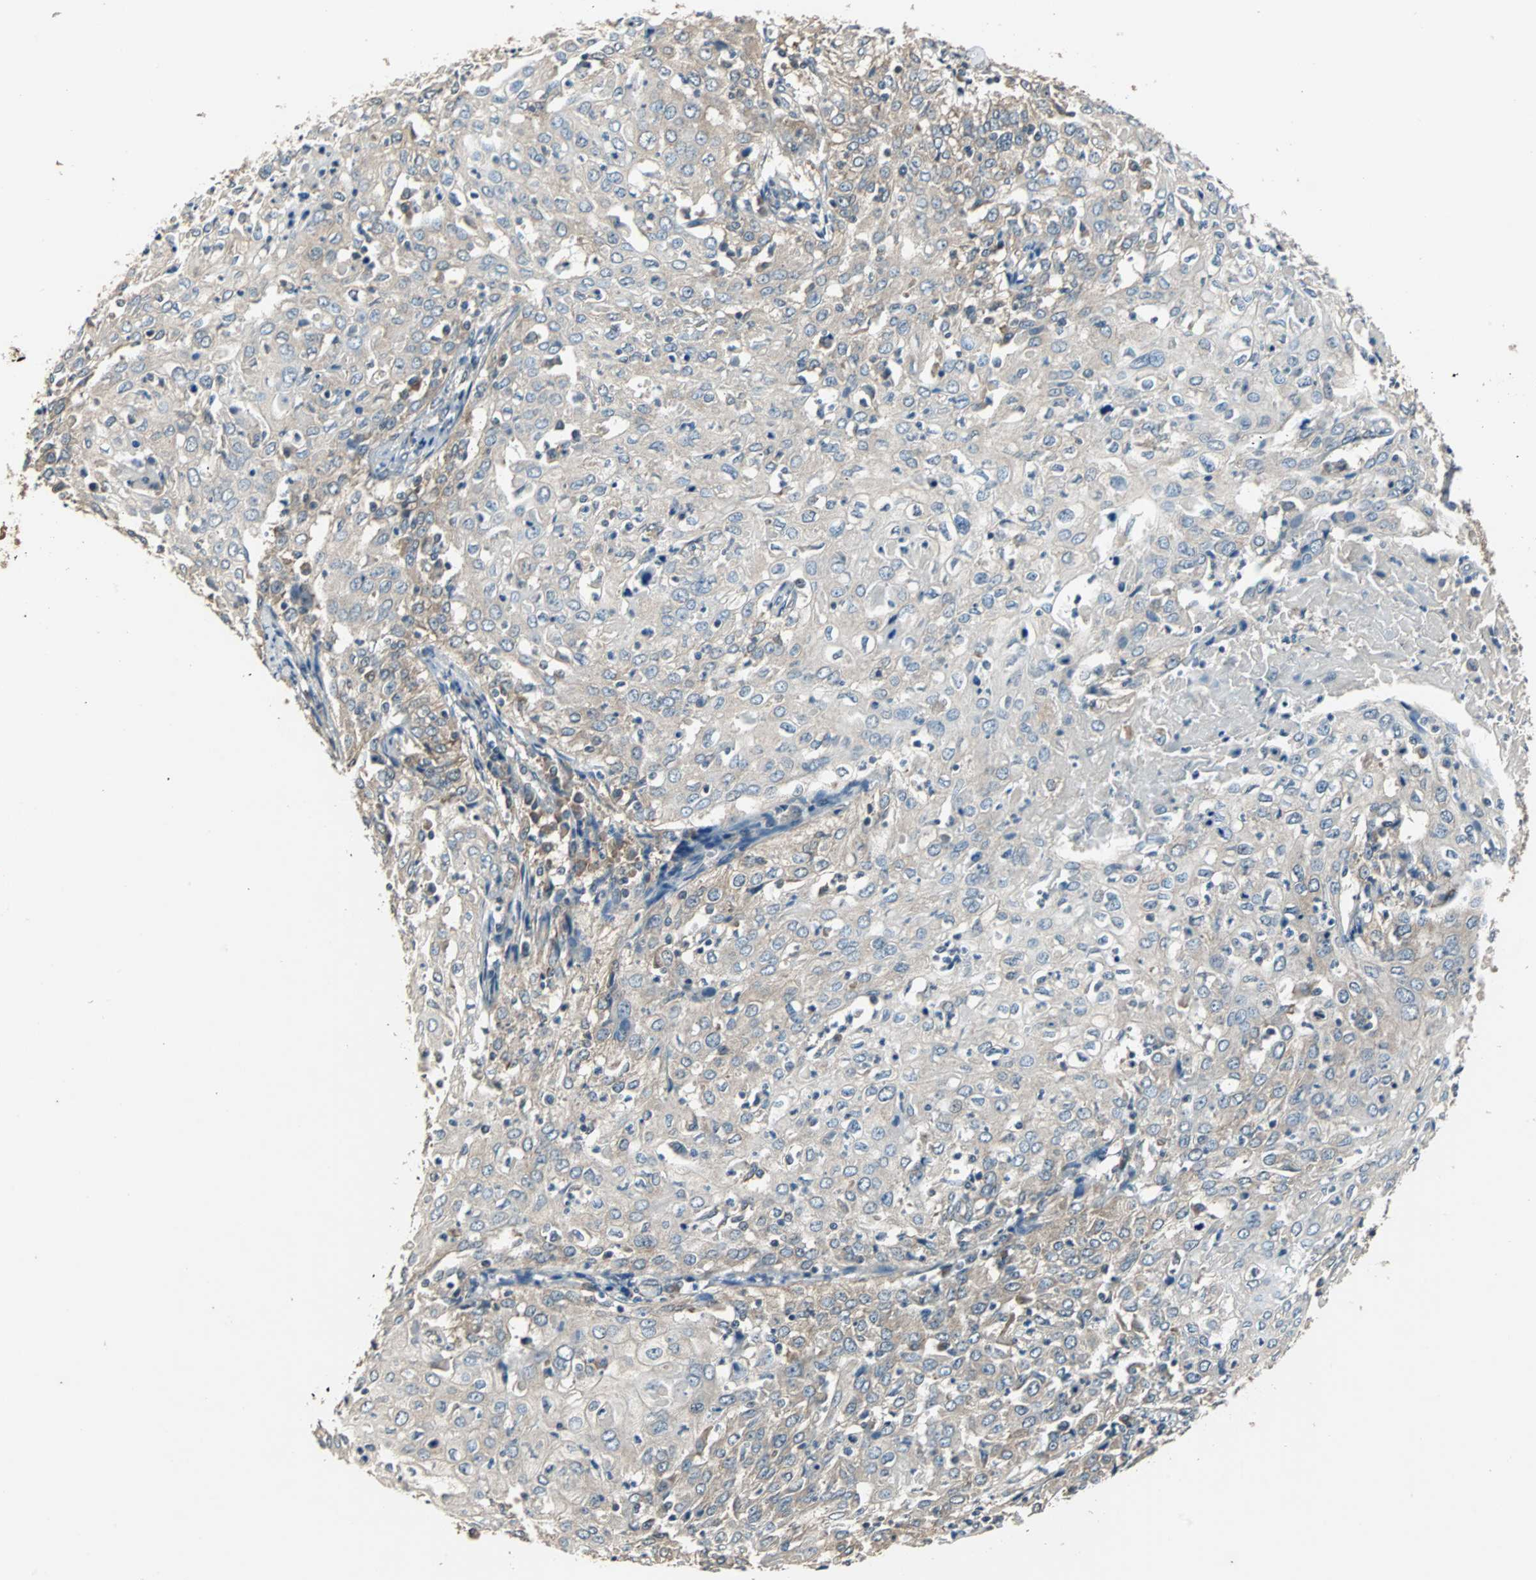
{"staining": {"intensity": "weak", "quantity": "25%-75%", "location": "cytoplasmic/membranous"}, "tissue": "cervical cancer", "cell_type": "Tumor cells", "image_type": "cancer", "snomed": [{"axis": "morphology", "description": "Squamous cell carcinoma, NOS"}, {"axis": "topography", "description": "Cervix"}], "caption": "Immunohistochemical staining of human cervical squamous cell carcinoma reveals low levels of weak cytoplasmic/membranous protein staining in approximately 25%-75% of tumor cells.", "gene": "ABHD2", "patient": {"sex": "female", "age": 39}}